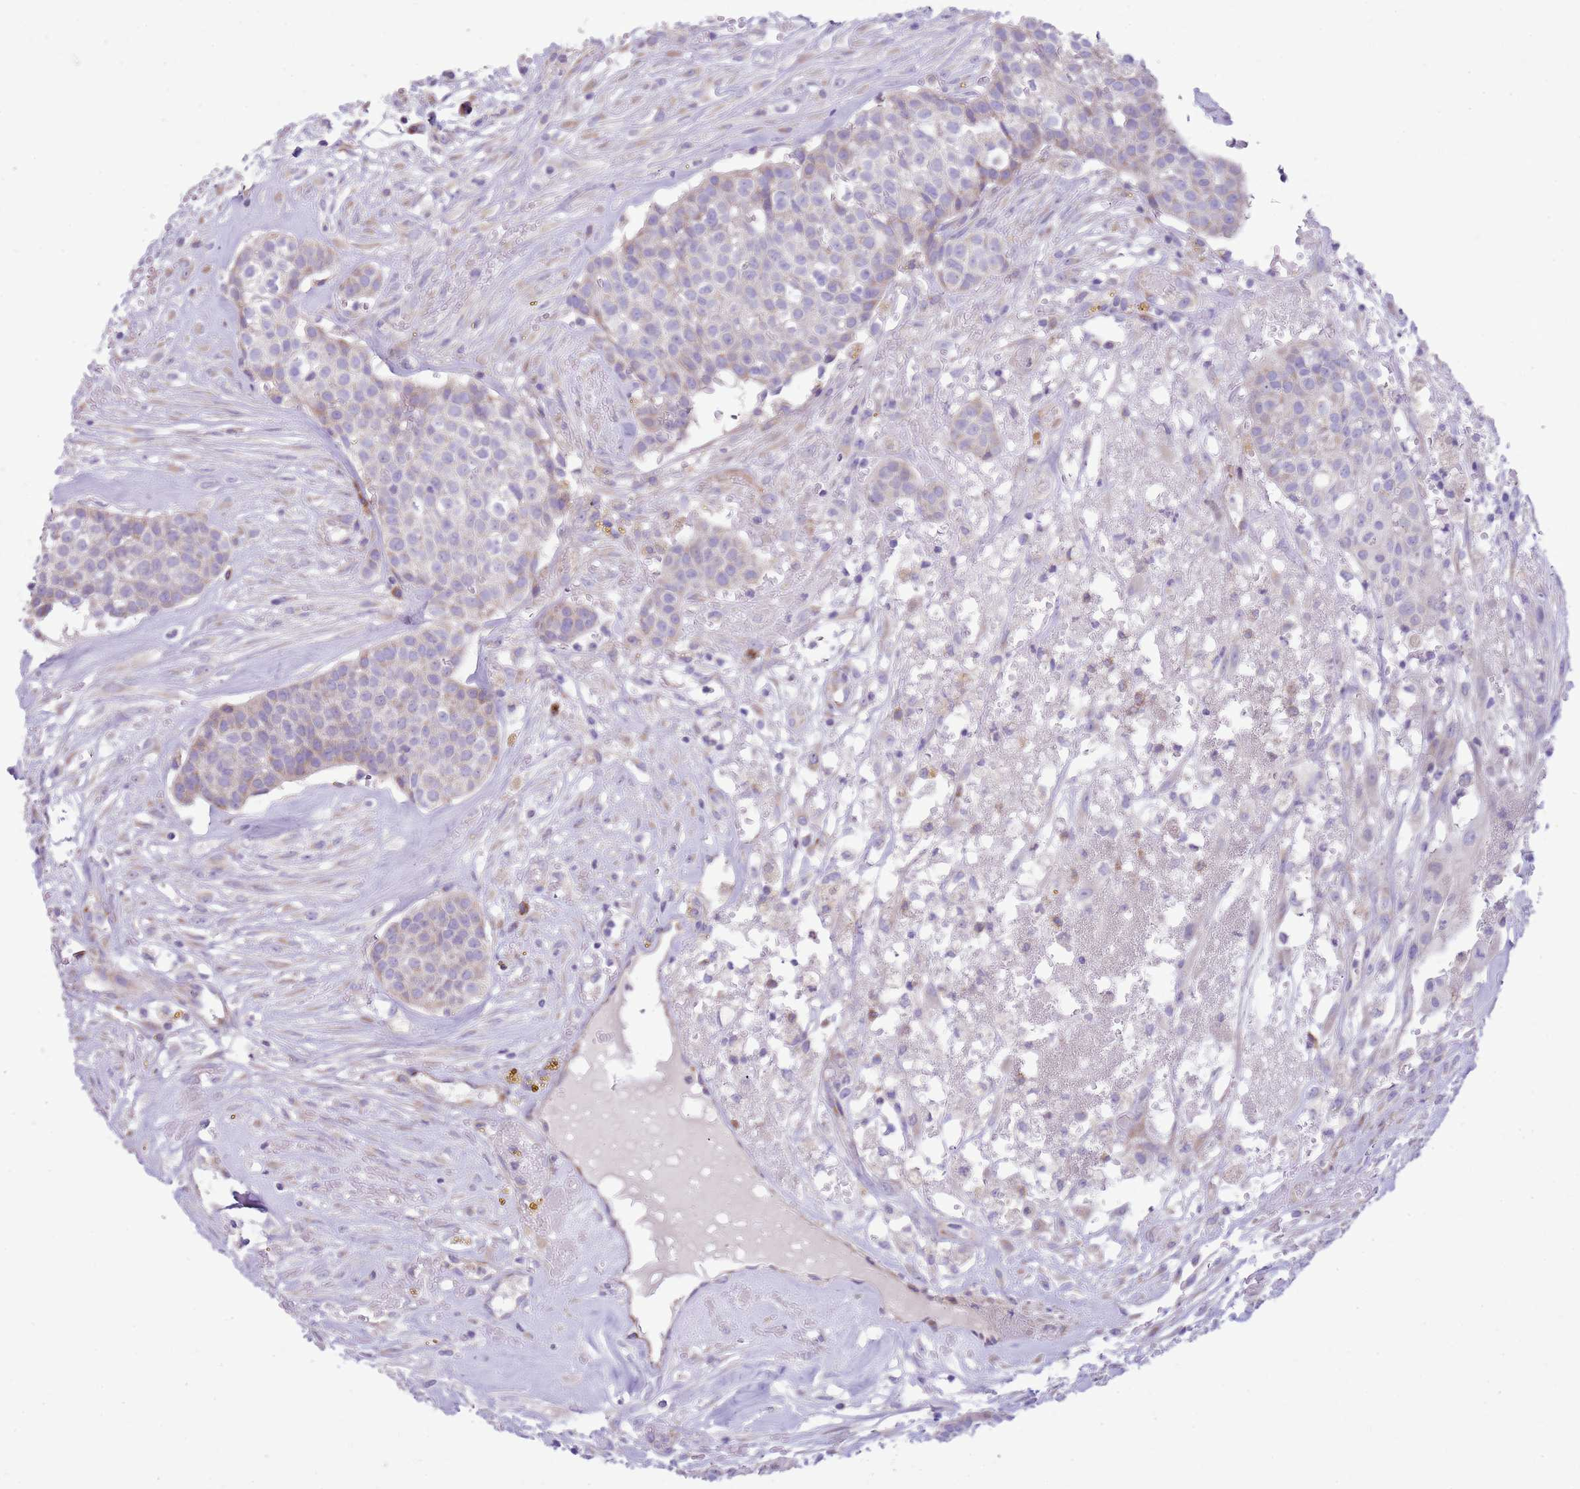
{"staining": {"intensity": "weak", "quantity": "<25%", "location": "cytoplasmic/membranous"}, "tissue": "head and neck cancer", "cell_type": "Tumor cells", "image_type": "cancer", "snomed": [{"axis": "morphology", "description": "Adenocarcinoma, NOS"}, {"axis": "topography", "description": "Head-Neck"}], "caption": "Immunohistochemistry of human head and neck cancer (adenocarcinoma) reveals no expression in tumor cells.", "gene": "OAZ2", "patient": {"sex": "male", "age": 81}}